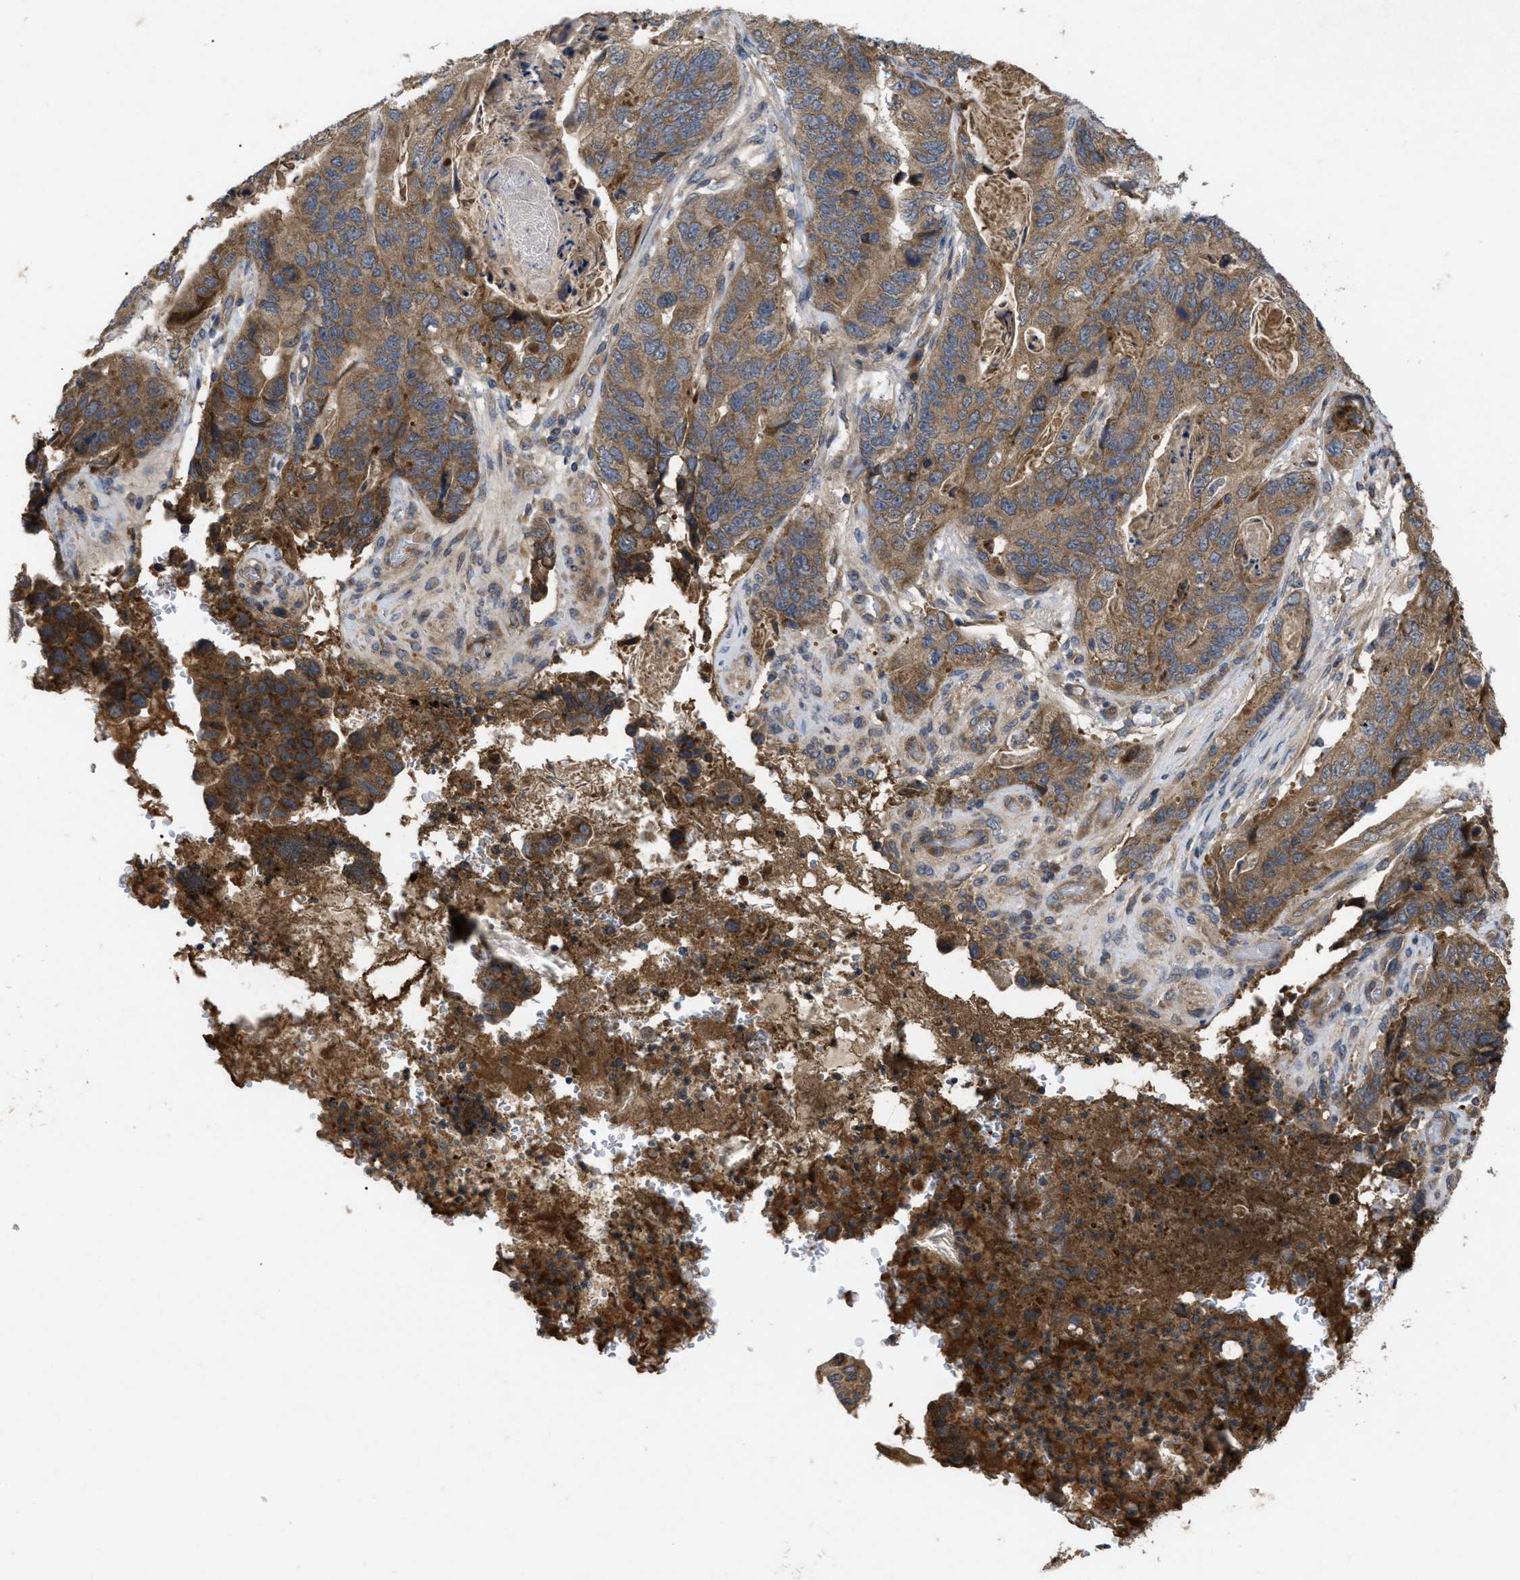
{"staining": {"intensity": "moderate", "quantity": ">75%", "location": "cytoplasmic/membranous"}, "tissue": "stomach cancer", "cell_type": "Tumor cells", "image_type": "cancer", "snomed": [{"axis": "morphology", "description": "Adenocarcinoma, NOS"}, {"axis": "topography", "description": "Stomach"}], "caption": "A brown stain labels moderate cytoplasmic/membranous positivity of a protein in adenocarcinoma (stomach) tumor cells. The protein of interest is shown in brown color, while the nuclei are stained blue.", "gene": "RAB2A", "patient": {"sex": "female", "age": 89}}